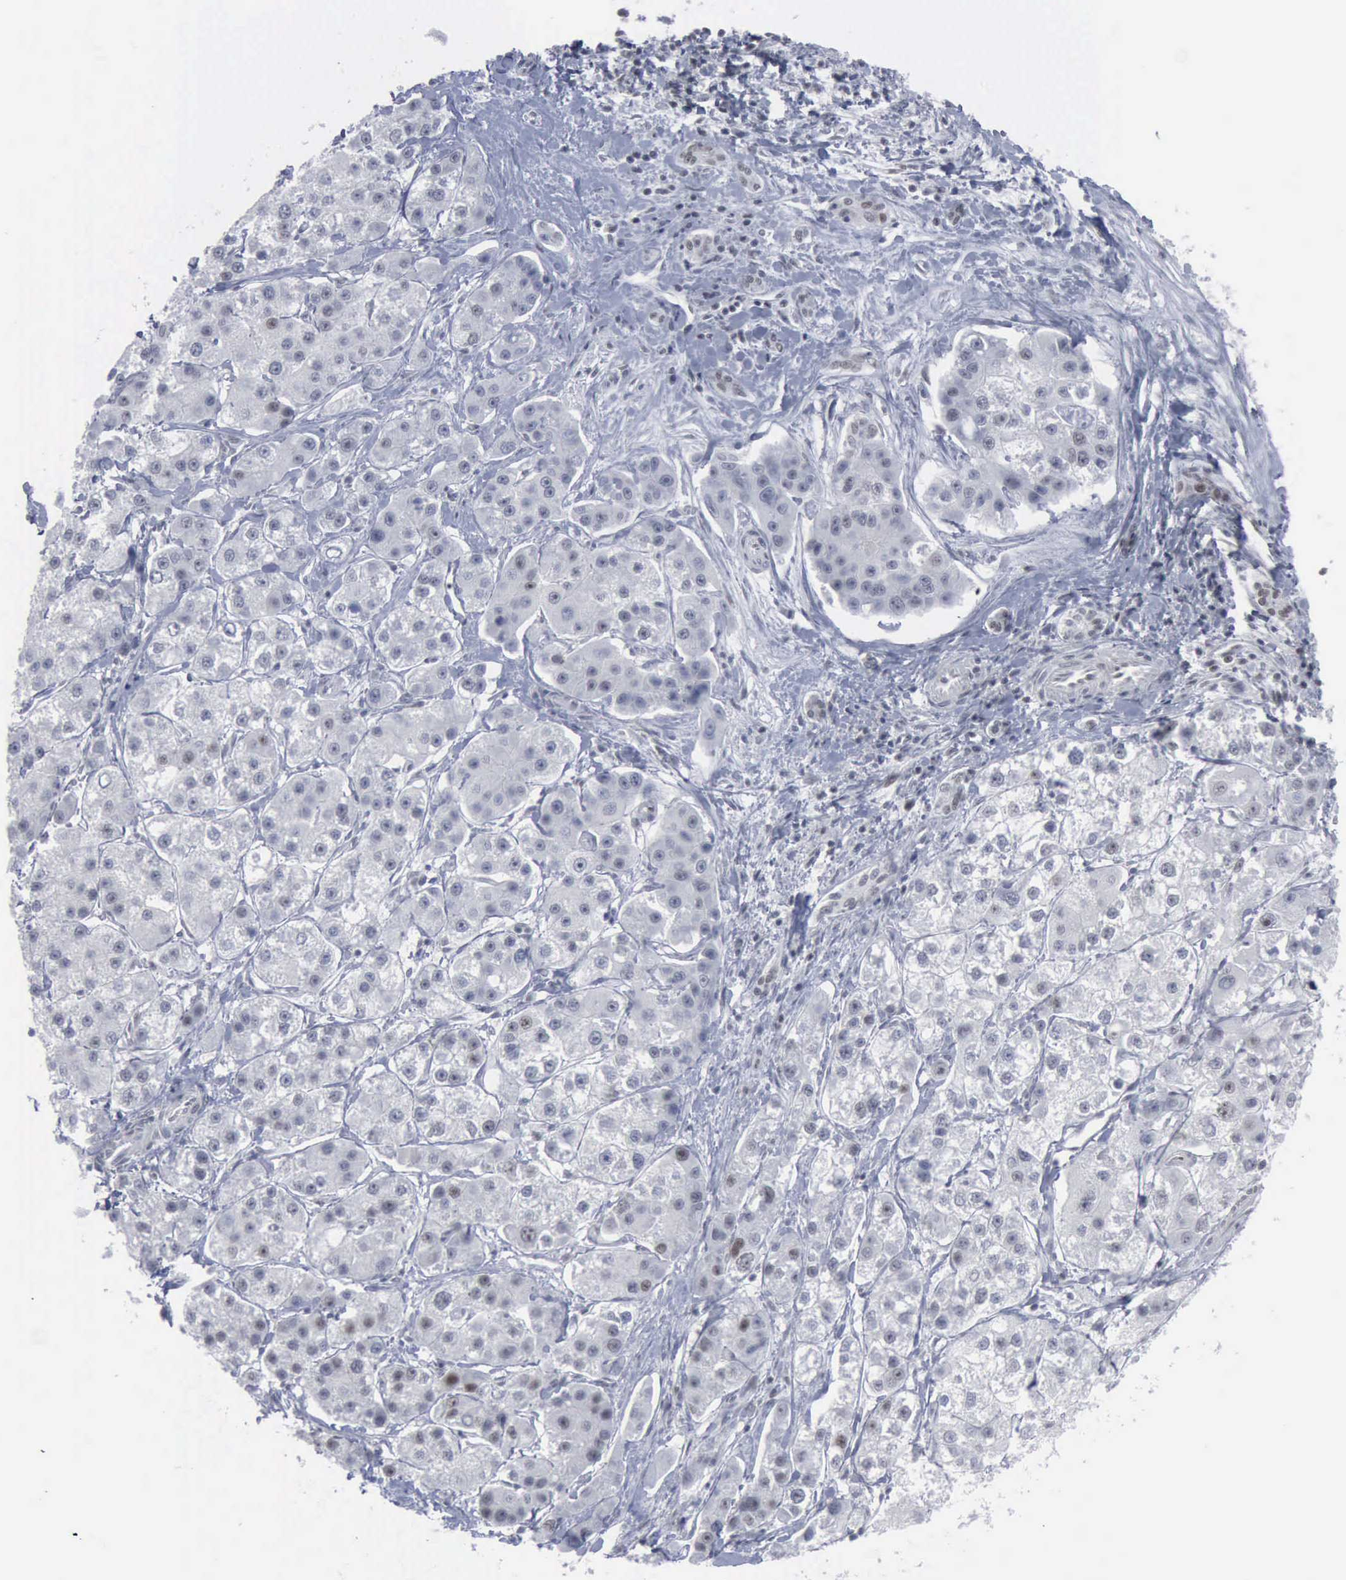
{"staining": {"intensity": "negative", "quantity": "none", "location": "none"}, "tissue": "liver cancer", "cell_type": "Tumor cells", "image_type": "cancer", "snomed": [{"axis": "morphology", "description": "Carcinoma, Hepatocellular, NOS"}, {"axis": "topography", "description": "Liver"}], "caption": "Photomicrograph shows no significant protein staining in tumor cells of liver cancer.", "gene": "XPA", "patient": {"sex": "female", "age": 85}}